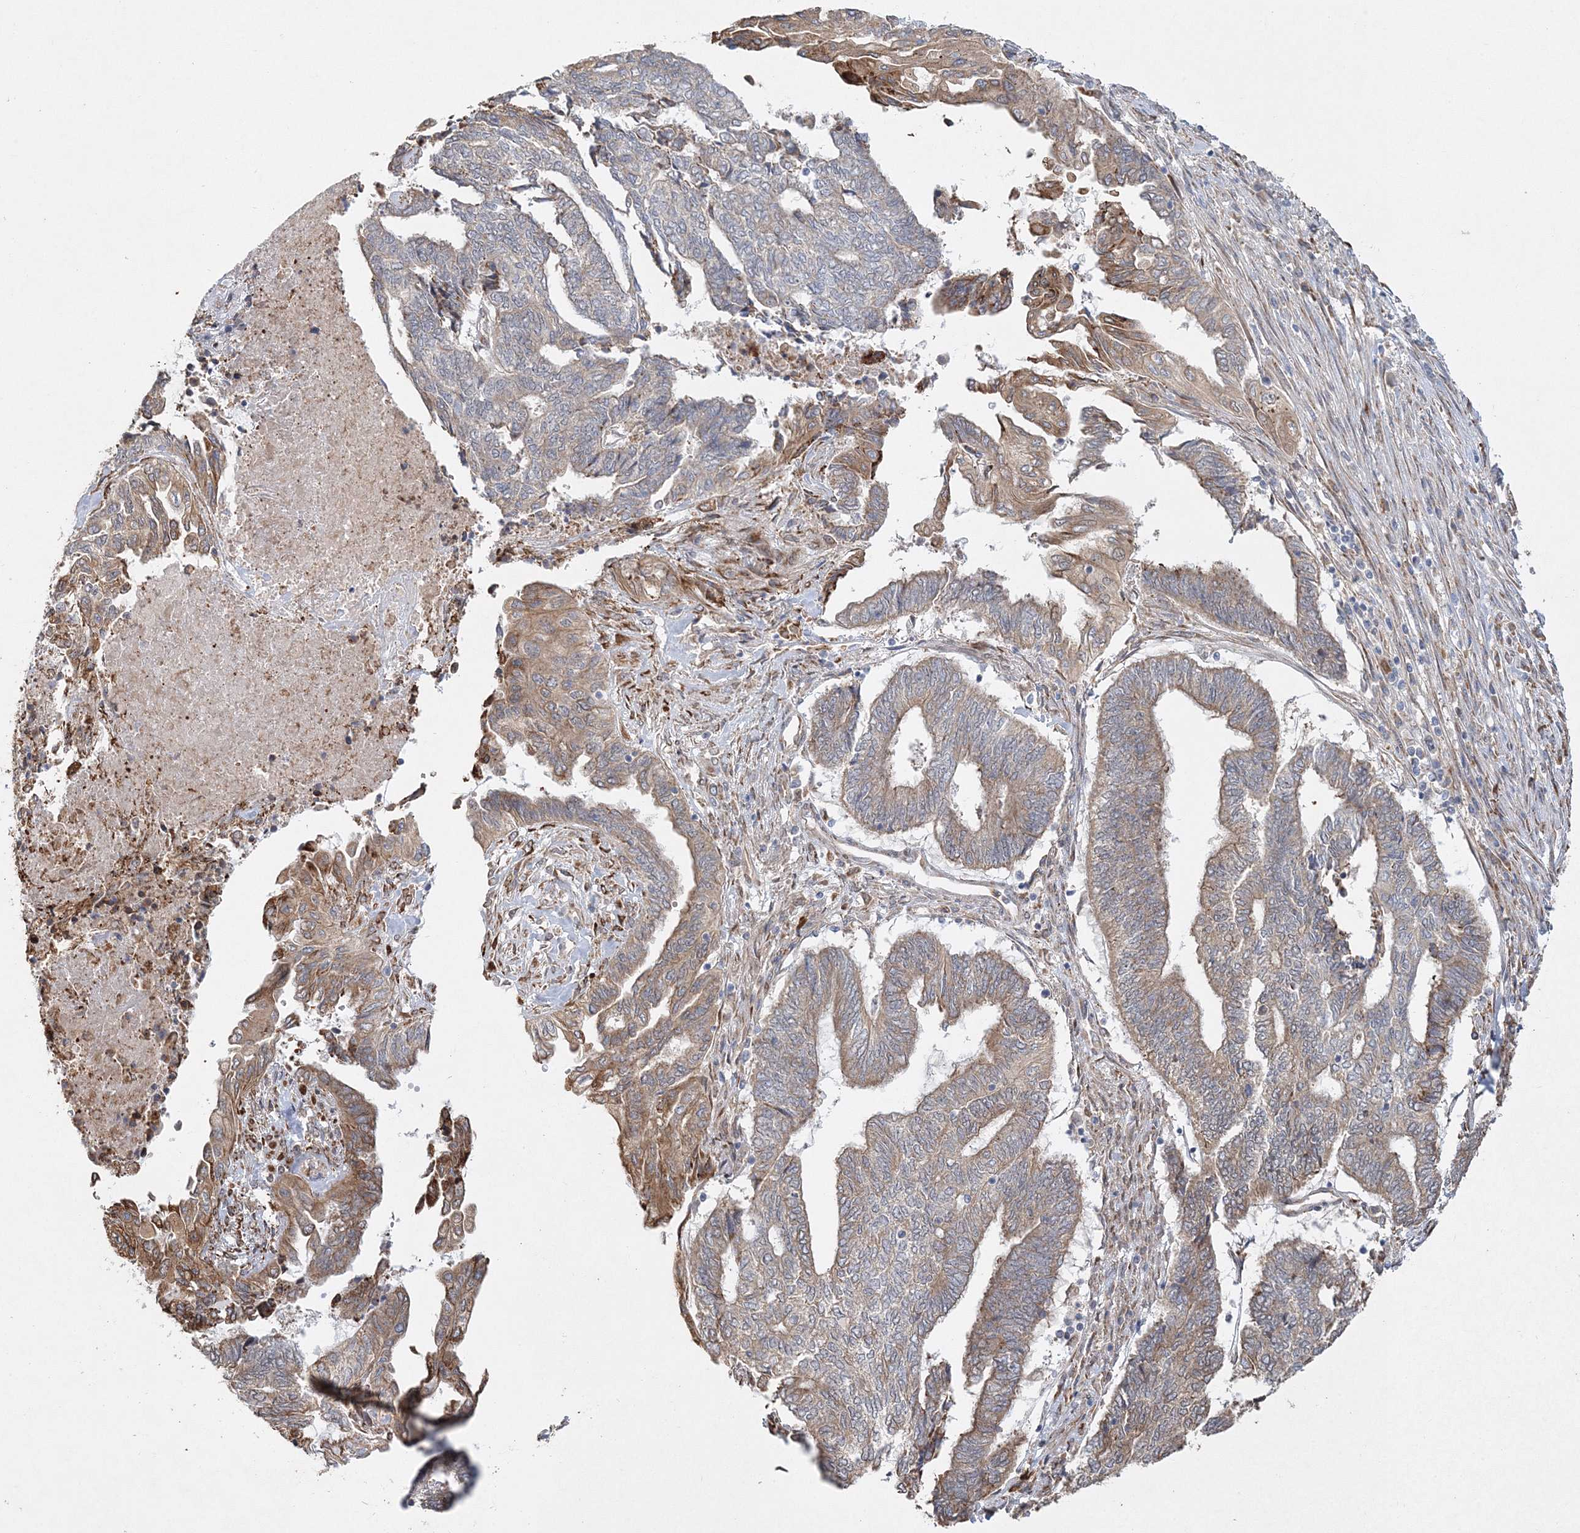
{"staining": {"intensity": "moderate", "quantity": "<25%", "location": "cytoplasmic/membranous"}, "tissue": "endometrial cancer", "cell_type": "Tumor cells", "image_type": "cancer", "snomed": [{"axis": "morphology", "description": "Adenocarcinoma, NOS"}, {"axis": "topography", "description": "Uterus"}, {"axis": "topography", "description": "Endometrium"}], "caption": "This micrograph displays adenocarcinoma (endometrial) stained with immunohistochemistry (IHC) to label a protein in brown. The cytoplasmic/membranous of tumor cells show moderate positivity for the protein. Nuclei are counter-stained blue.", "gene": "ZFYVE16", "patient": {"sex": "female", "age": 70}}